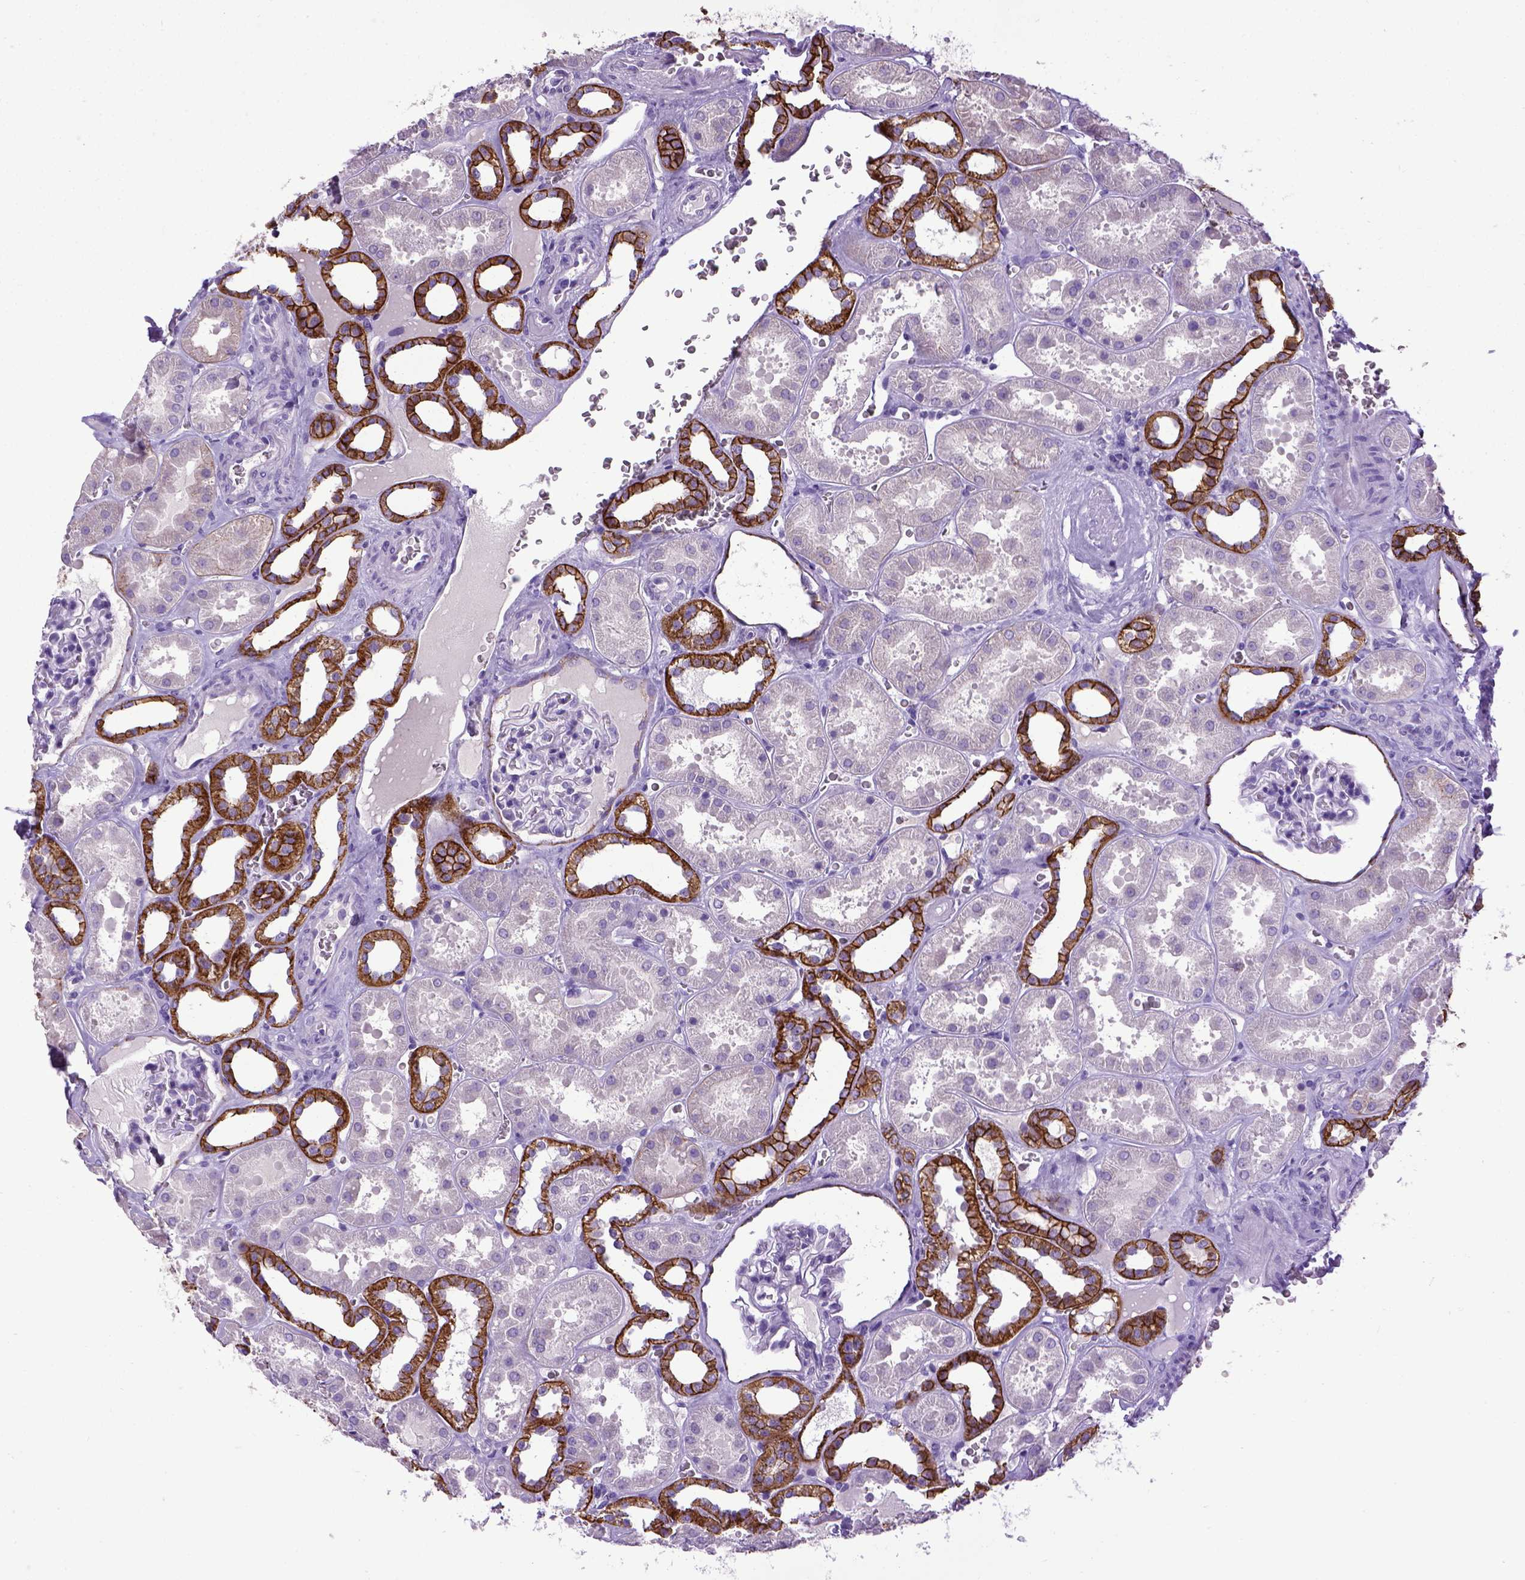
{"staining": {"intensity": "negative", "quantity": "none", "location": "none"}, "tissue": "kidney", "cell_type": "Cells in glomeruli", "image_type": "normal", "snomed": [{"axis": "morphology", "description": "Normal tissue, NOS"}, {"axis": "topography", "description": "Kidney"}], "caption": "There is no significant staining in cells in glomeruli of kidney. (IHC, brightfield microscopy, high magnification).", "gene": "CDH1", "patient": {"sex": "female", "age": 41}}